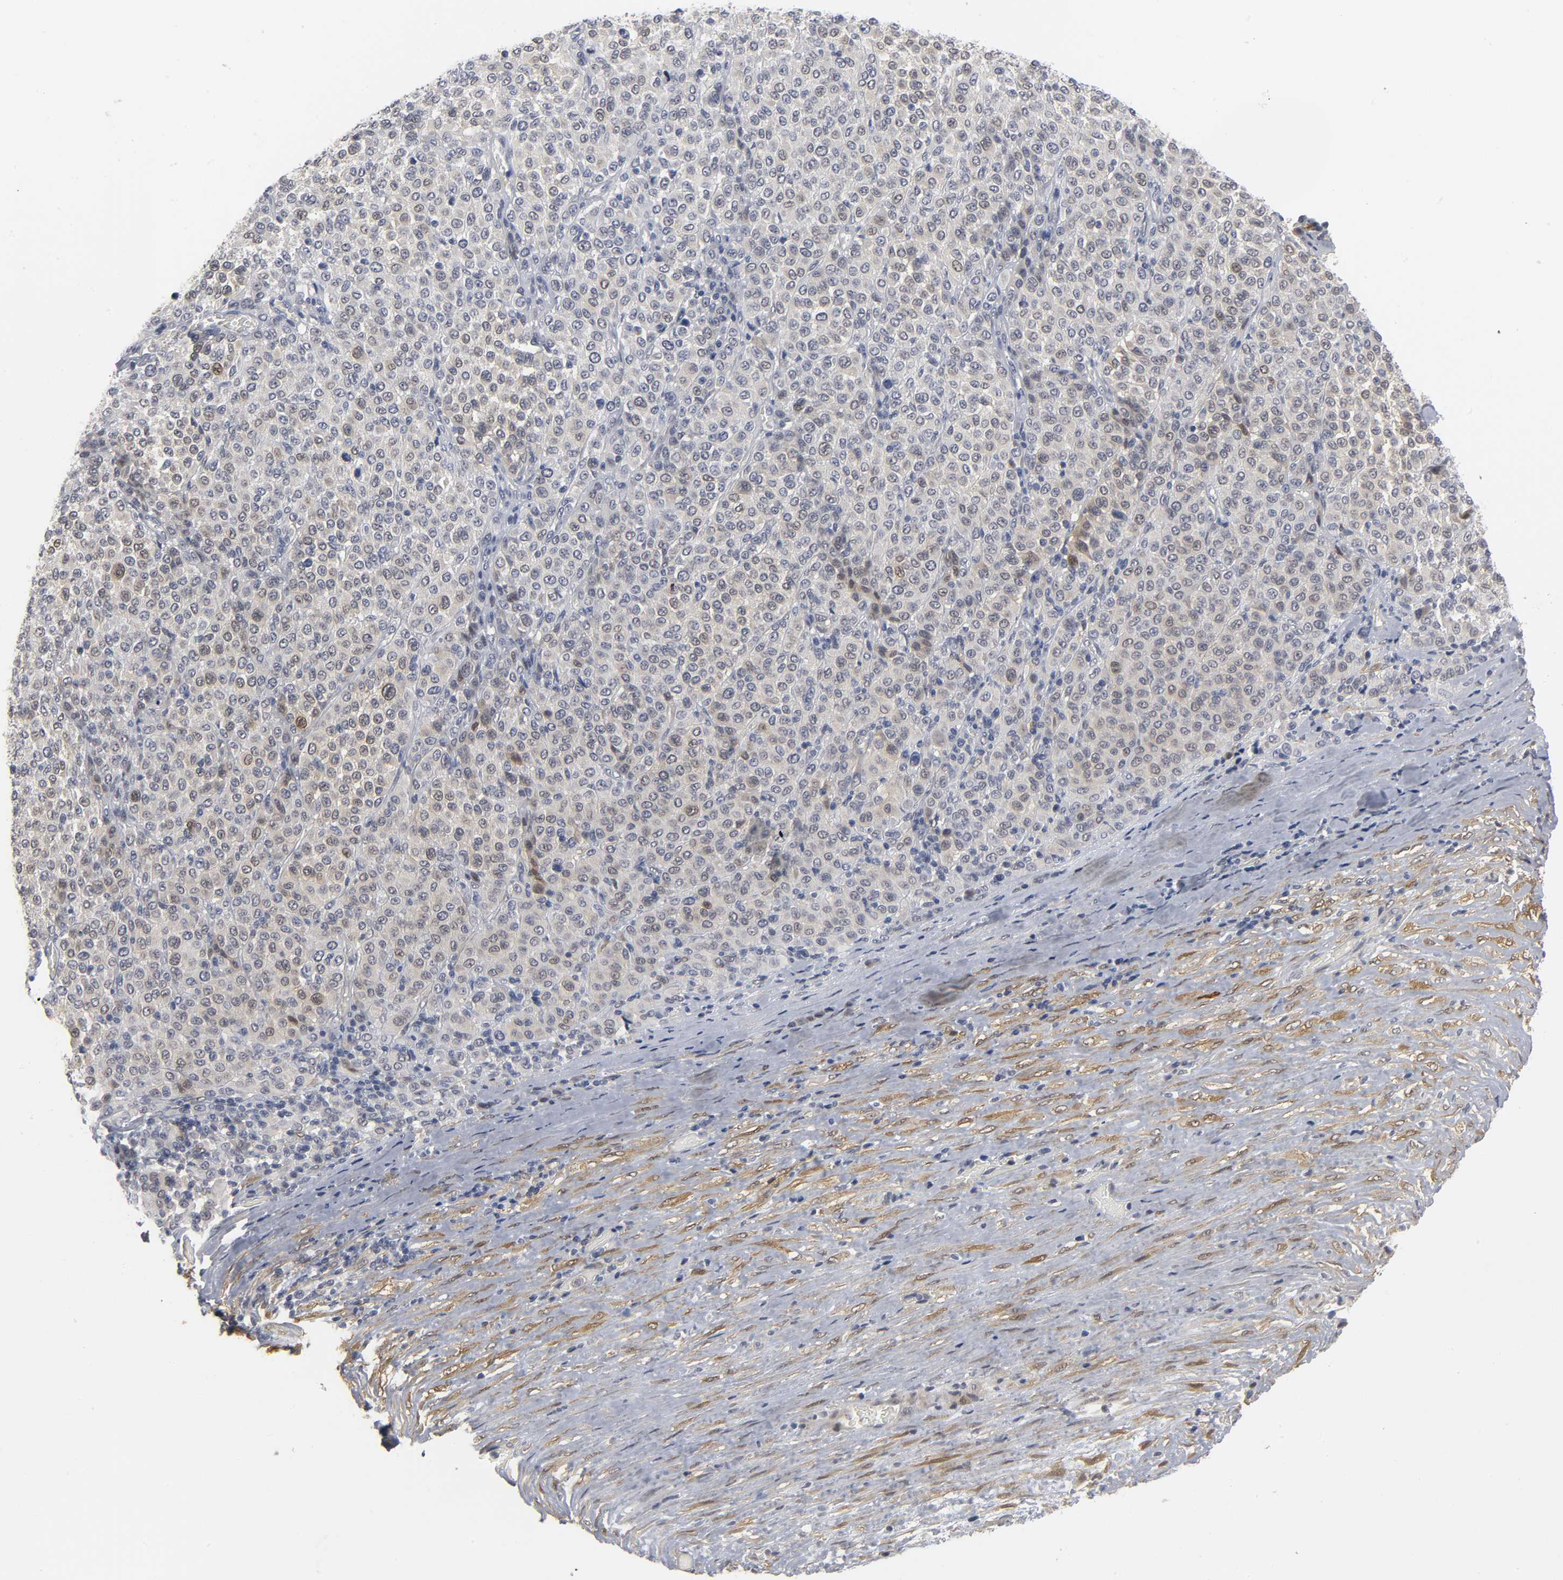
{"staining": {"intensity": "weak", "quantity": "25%-75%", "location": "cytoplasmic/membranous,nuclear"}, "tissue": "melanoma", "cell_type": "Tumor cells", "image_type": "cancer", "snomed": [{"axis": "morphology", "description": "Malignant melanoma, Metastatic site"}, {"axis": "topography", "description": "Pancreas"}], "caption": "High-power microscopy captured an immunohistochemistry image of malignant melanoma (metastatic site), revealing weak cytoplasmic/membranous and nuclear expression in about 25%-75% of tumor cells. The protein is stained brown, and the nuclei are stained in blue (DAB (3,3'-diaminobenzidine) IHC with brightfield microscopy, high magnification).", "gene": "PDLIM3", "patient": {"sex": "female", "age": 30}}